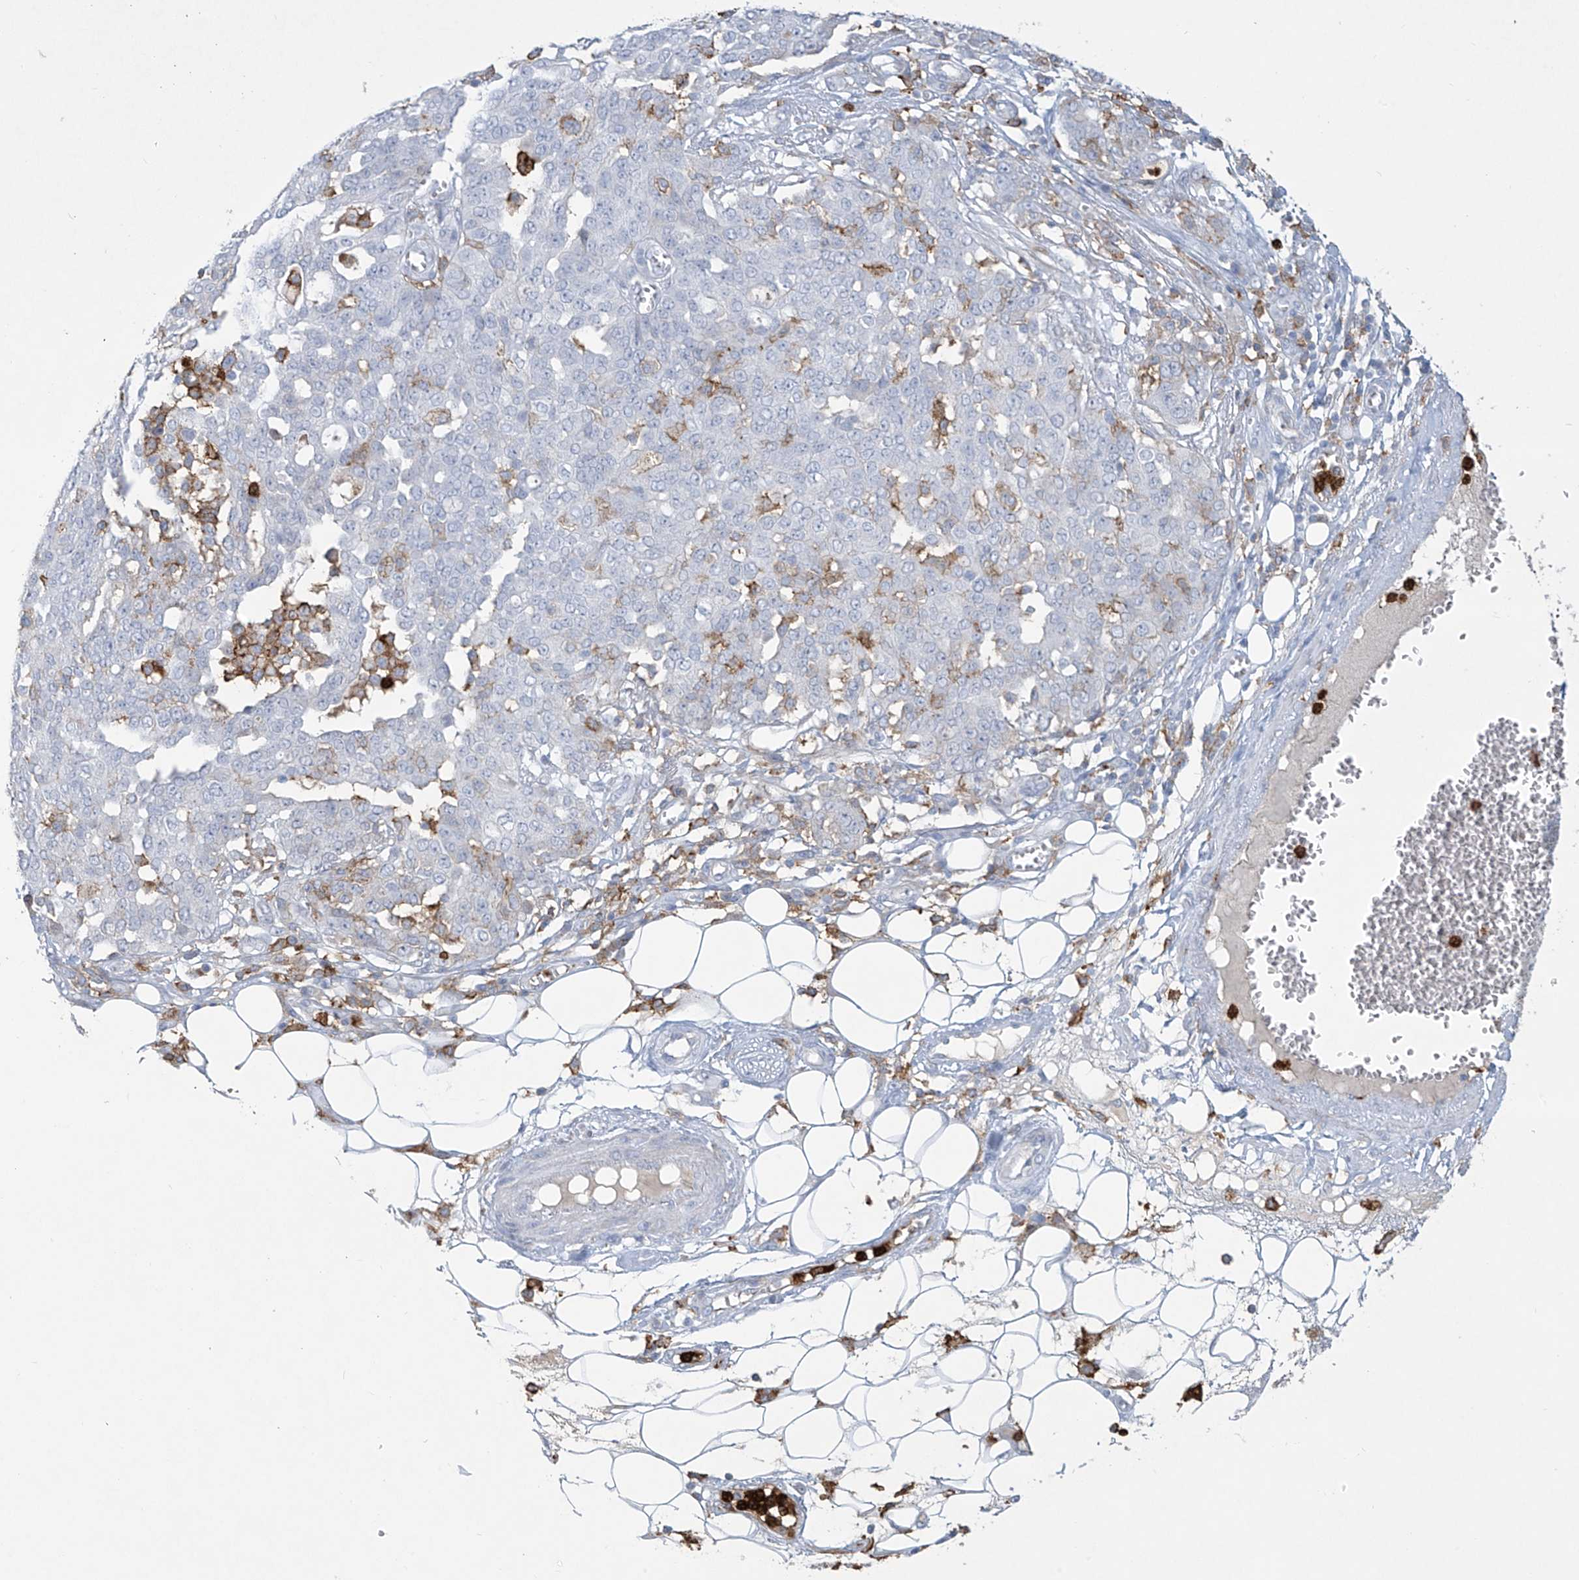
{"staining": {"intensity": "negative", "quantity": "none", "location": "none"}, "tissue": "ovarian cancer", "cell_type": "Tumor cells", "image_type": "cancer", "snomed": [{"axis": "morphology", "description": "Cystadenocarcinoma, serous, NOS"}, {"axis": "topography", "description": "Soft tissue"}, {"axis": "topography", "description": "Ovary"}], "caption": "Immunohistochemistry photomicrograph of neoplastic tissue: human ovarian cancer stained with DAB (3,3'-diaminobenzidine) displays no significant protein staining in tumor cells.", "gene": "FCGR3A", "patient": {"sex": "female", "age": 57}}